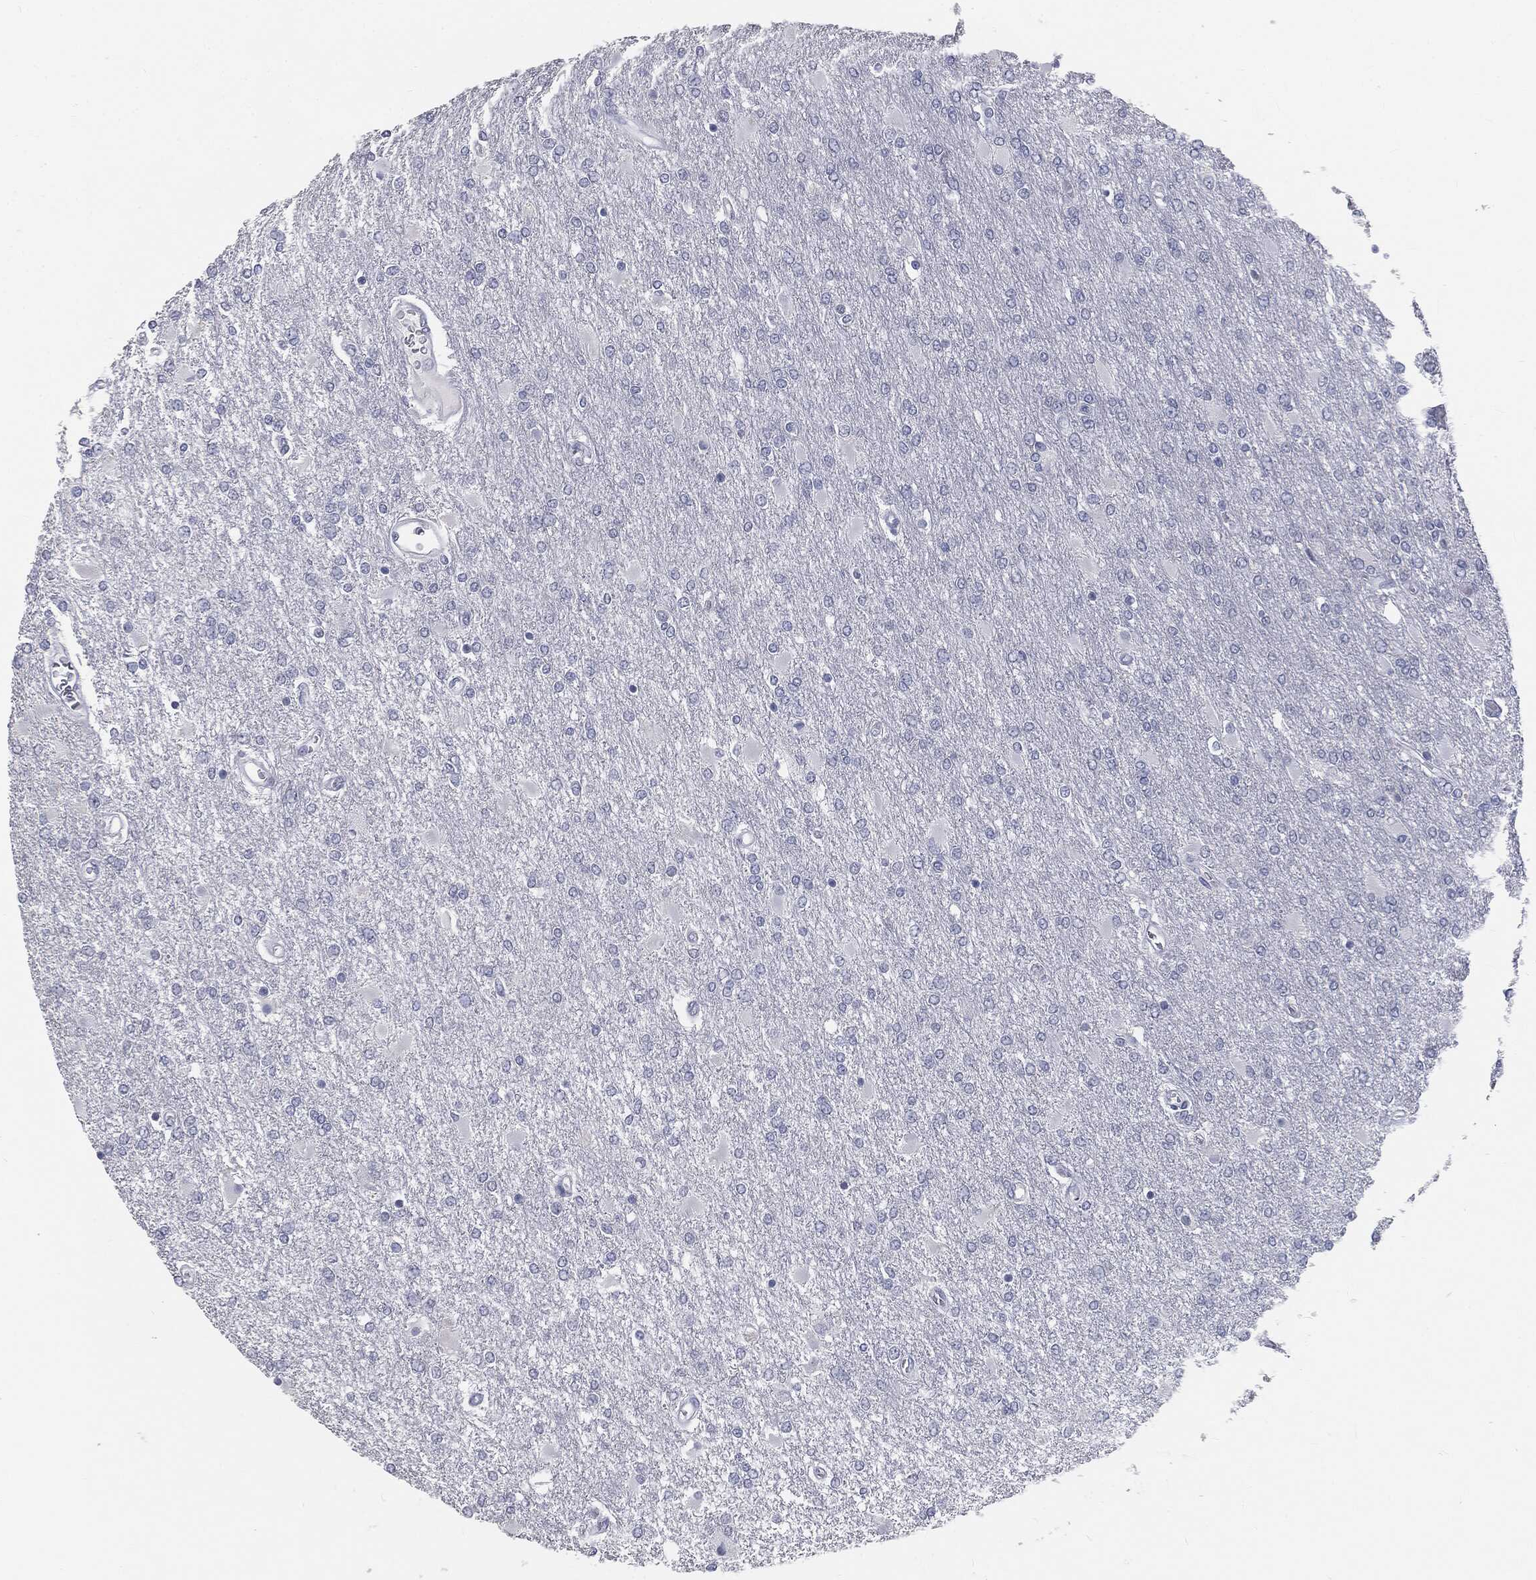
{"staining": {"intensity": "negative", "quantity": "none", "location": "none"}, "tissue": "glioma", "cell_type": "Tumor cells", "image_type": "cancer", "snomed": [{"axis": "morphology", "description": "Glioma, malignant, High grade"}, {"axis": "topography", "description": "Cerebral cortex"}], "caption": "Immunohistochemistry (IHC) of glioma shows no positivity in tumor cells.", "gene": "PRAME", "patient": {"sex": "male", "age": 79}}